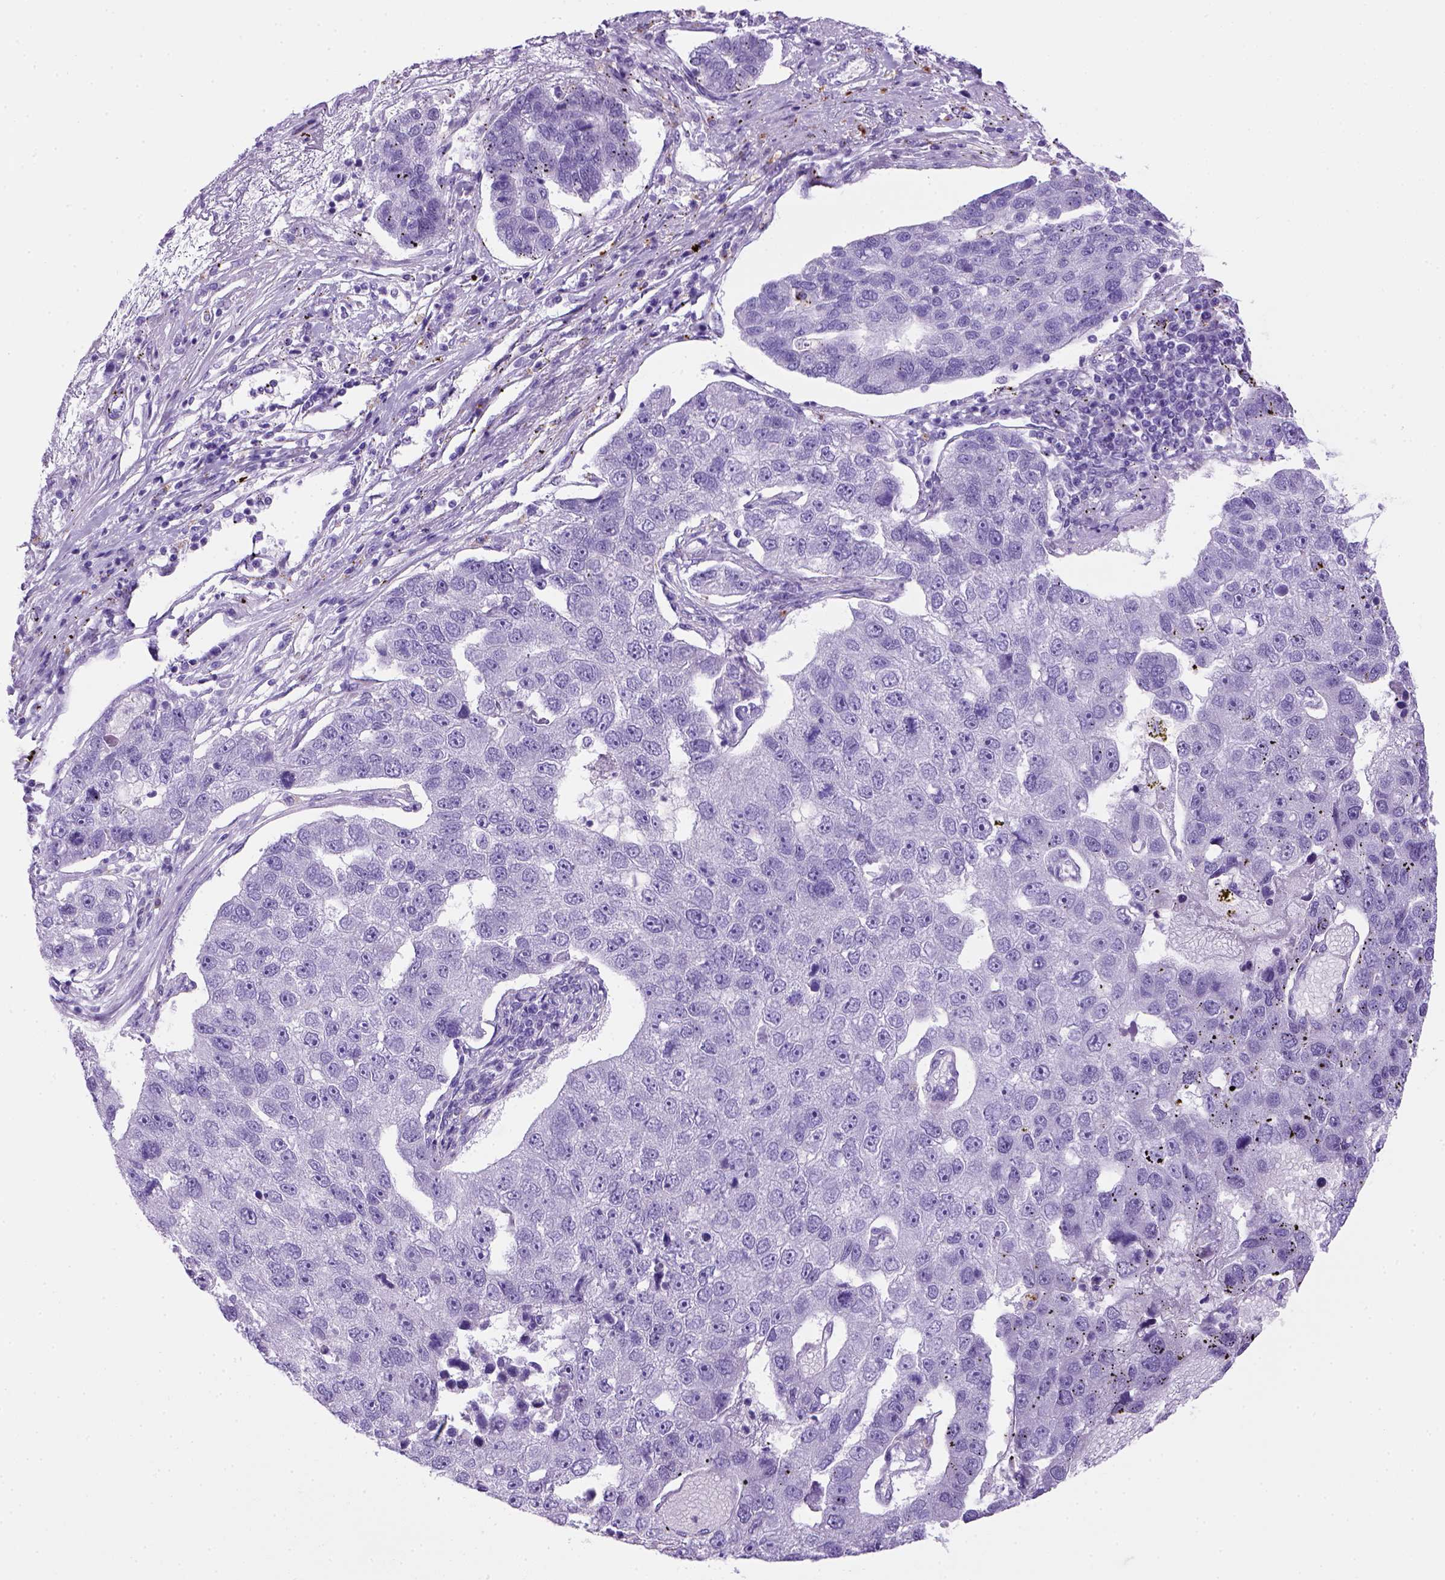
{"staining": {"intensity": "negative", "quantity": "none", "location": "none"}, "tissue": "pancreatic cancer", "cell_type": "Tumor cells", "image_type": "cancer", "snomed": [{"axis": "morphology", "description": "Adenocarcinoma, NOS"}, {"axis": "topography", "description": "Pancreas"}], "caption": "High power microscopy photomicrograph of an immunohistochemistry photomicrograph of pancreatic adenocarcinoma, revealing no significant expression in tumor cells.", "gene": "ARHGEF33", "patient": {"sex": "female", "age": 61}}